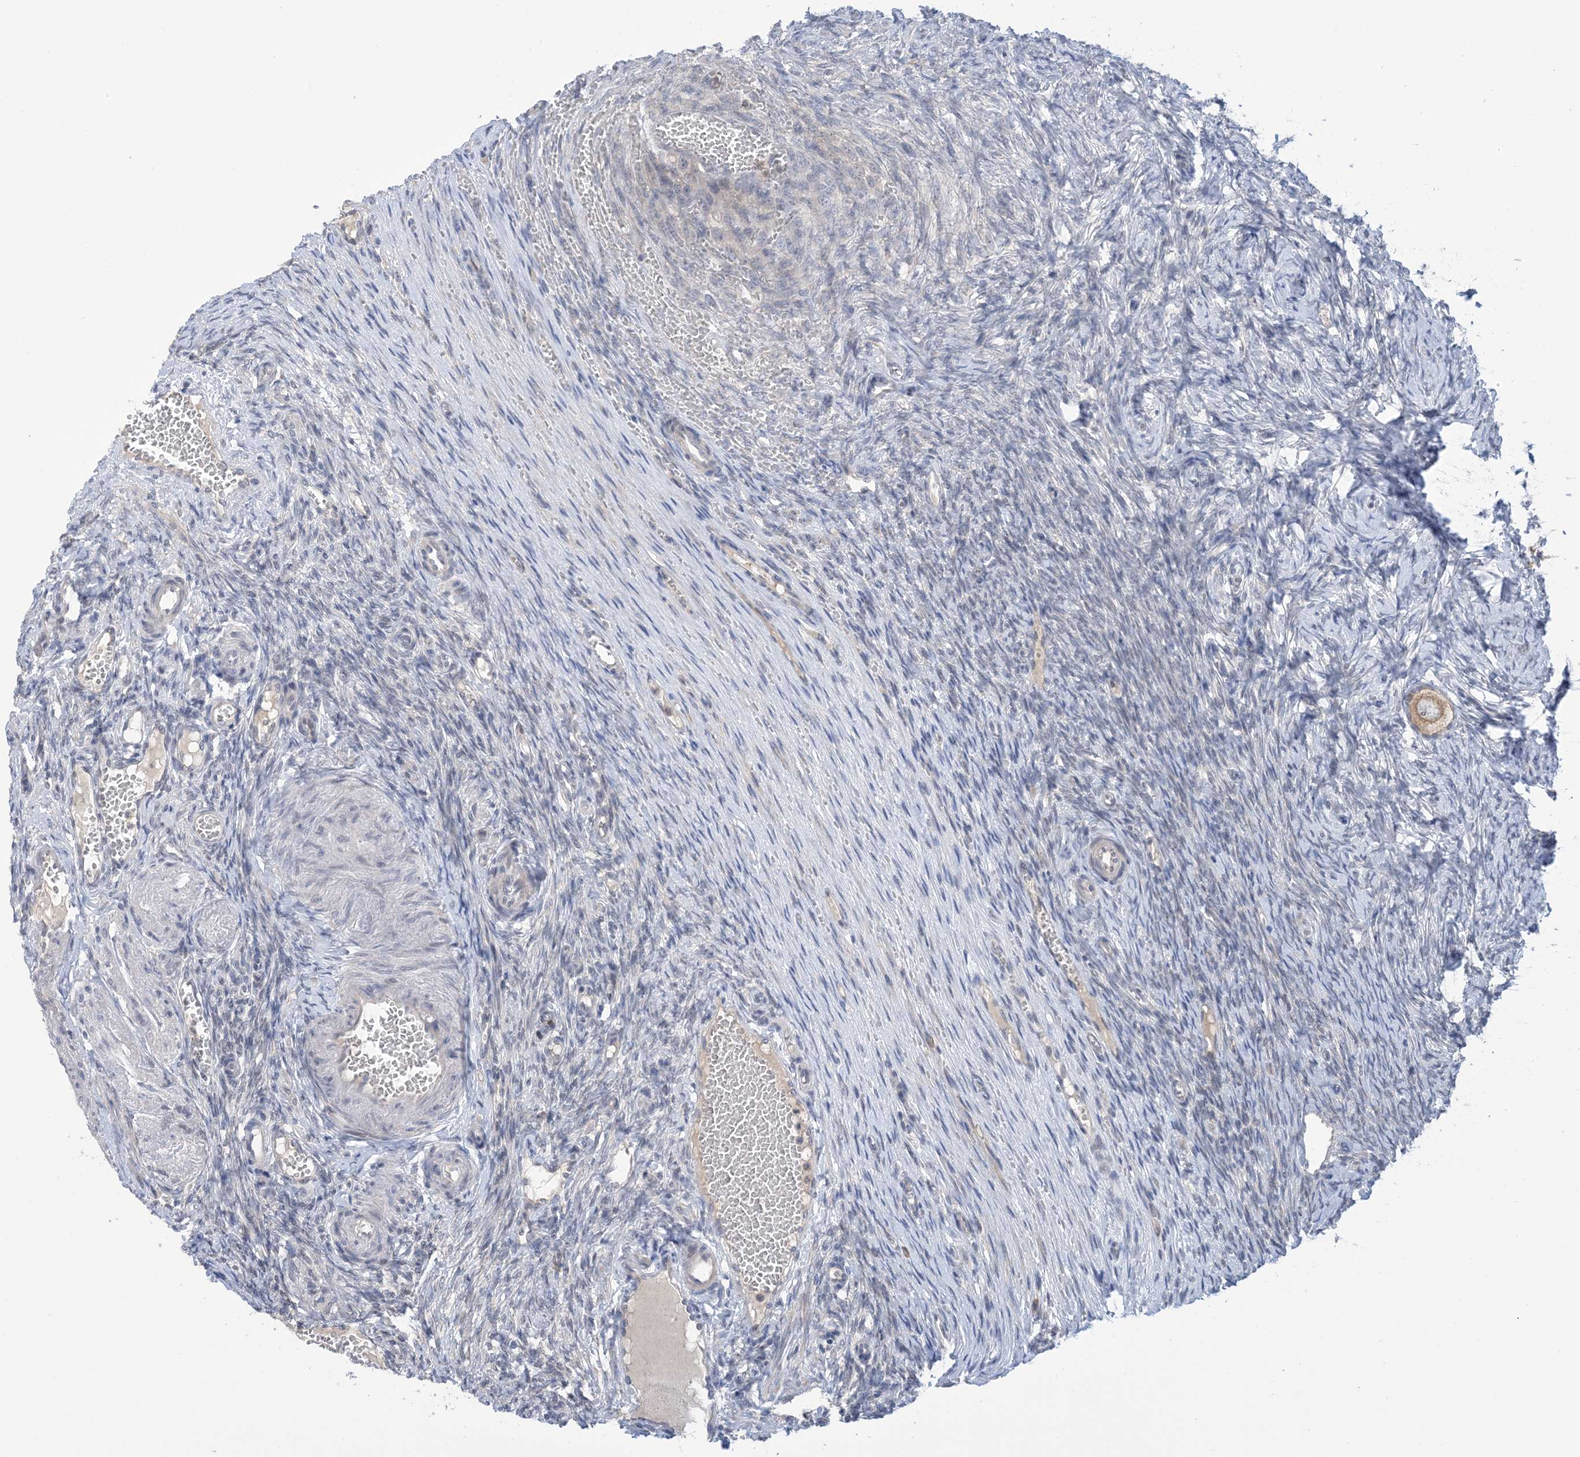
{"staining": {"intensity": "weak", "quantity": ">75%", "location": "cytoplasmic/membranous"}, "tissue": "ovary", "cell_type": "Follicle cells", "image_type": "normal", "snomed": [{"axis": "morphology", "description": "Adenocarcinoma, NOS"}, {"axis": "topography", "description": "Endometrium"}], "caption": "This micrograph displays benign ovary stained with IHC to label a protein in brown. The cytoplasmic/membranous of follicle cells show weak positivity for the protein. Nuclei are counter-stained blue.", "gene": "TTYH1", "patient": {"sex": "female", "age": 32}}